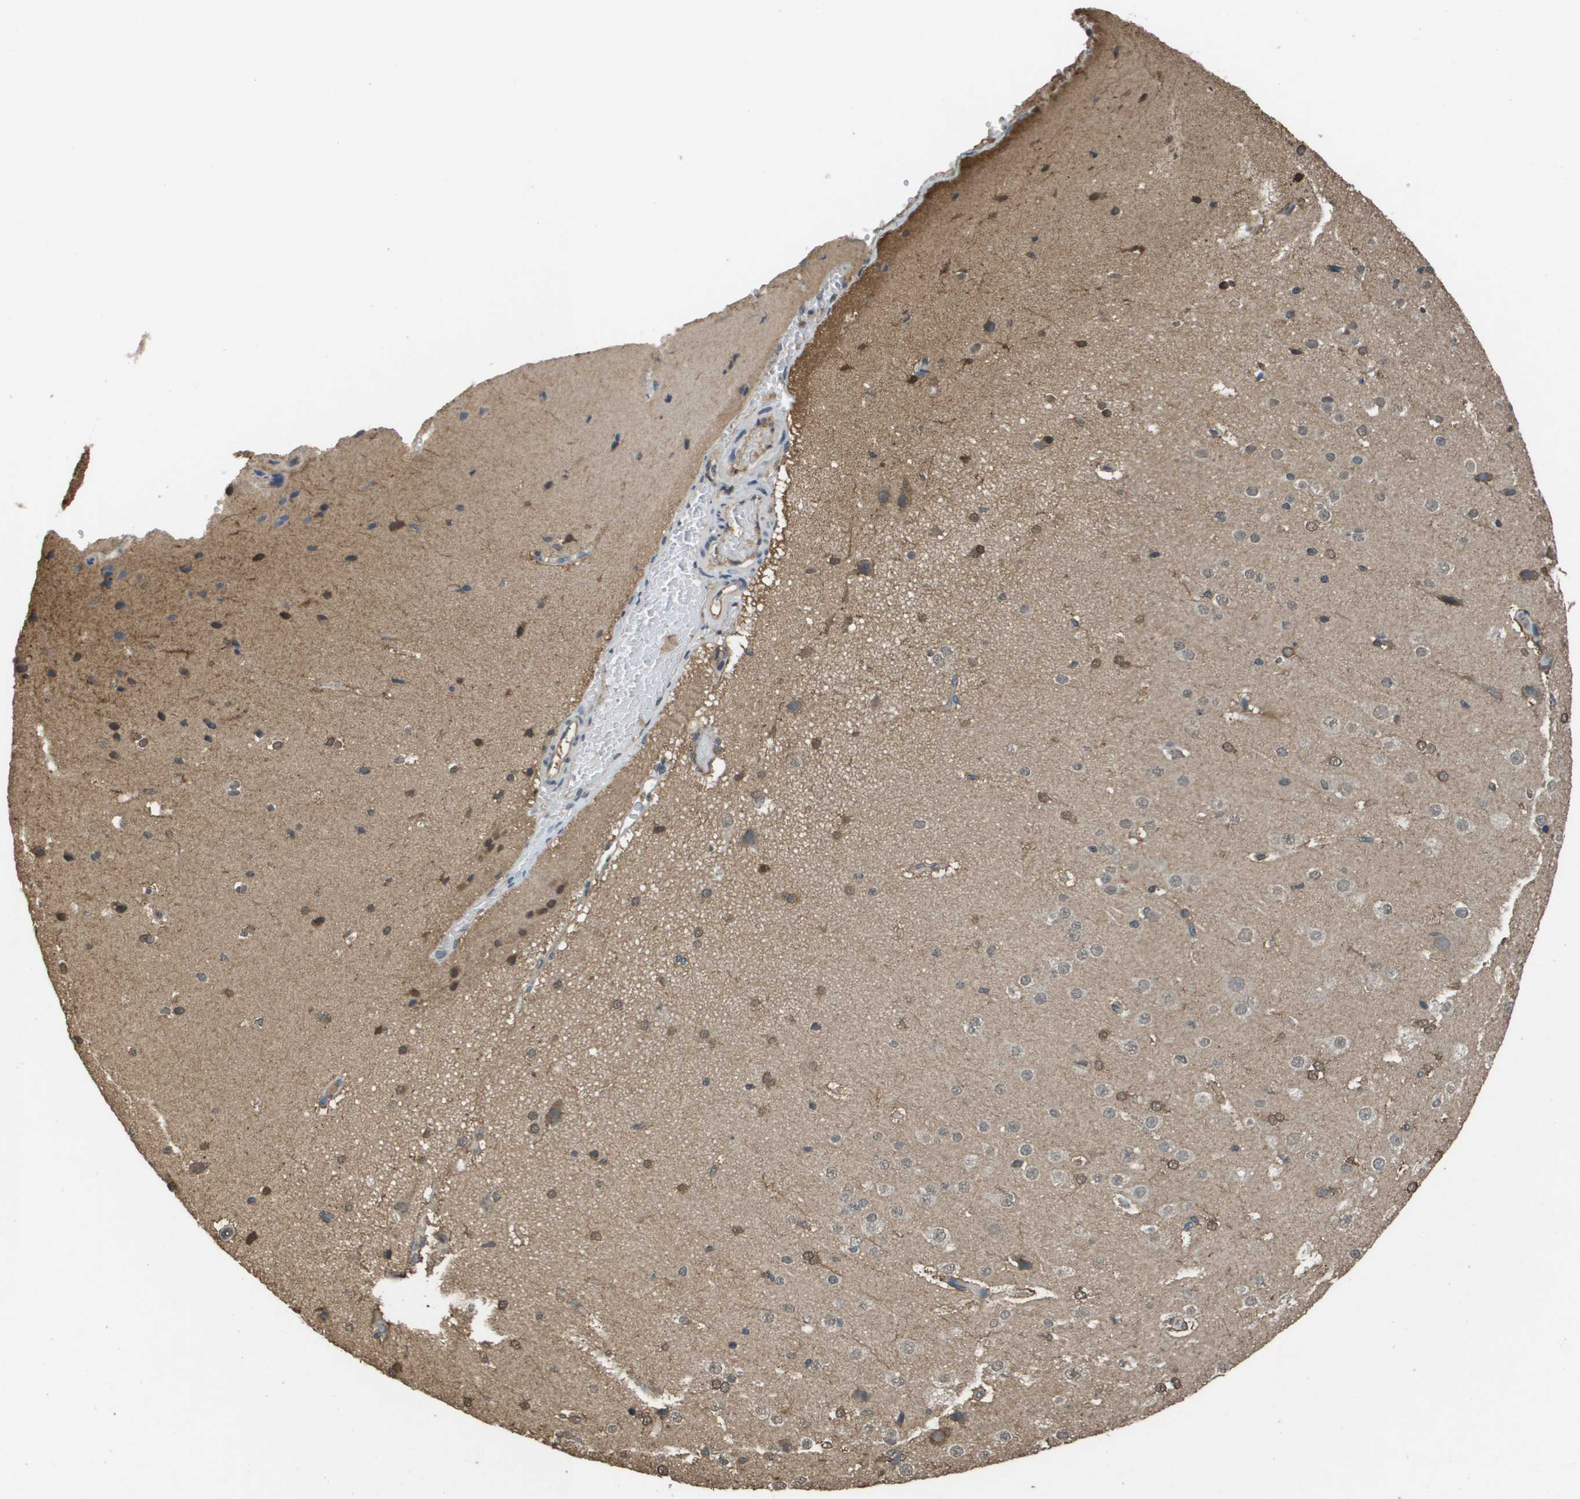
{"staining": {"intensity": "moderate", "quantity": ">75%", "location": "cytoplasmic/membranous"}, "tissue": "cerebral cortex", "cell_type": "Endothelial cells", "image_type": "normal", "snomed": [{"axis": "morphology", "description": "Normal tissue, NOS"}, {"axis": "morphology", "description": "Developmental malformation"}, {"axis": "topography", "description": "Cerebral cortex"}], "caption": "Immunohistochemistry (IHC) micrograph of normal human cerebral cortex stained for a protein (brown), which exhibits medium levels of moderate cytoplasmic/membranous staining in approximately >75% of endothelial cells.", "gene": "NDRG2", "patient": {"sex": "female", "age": 30}}